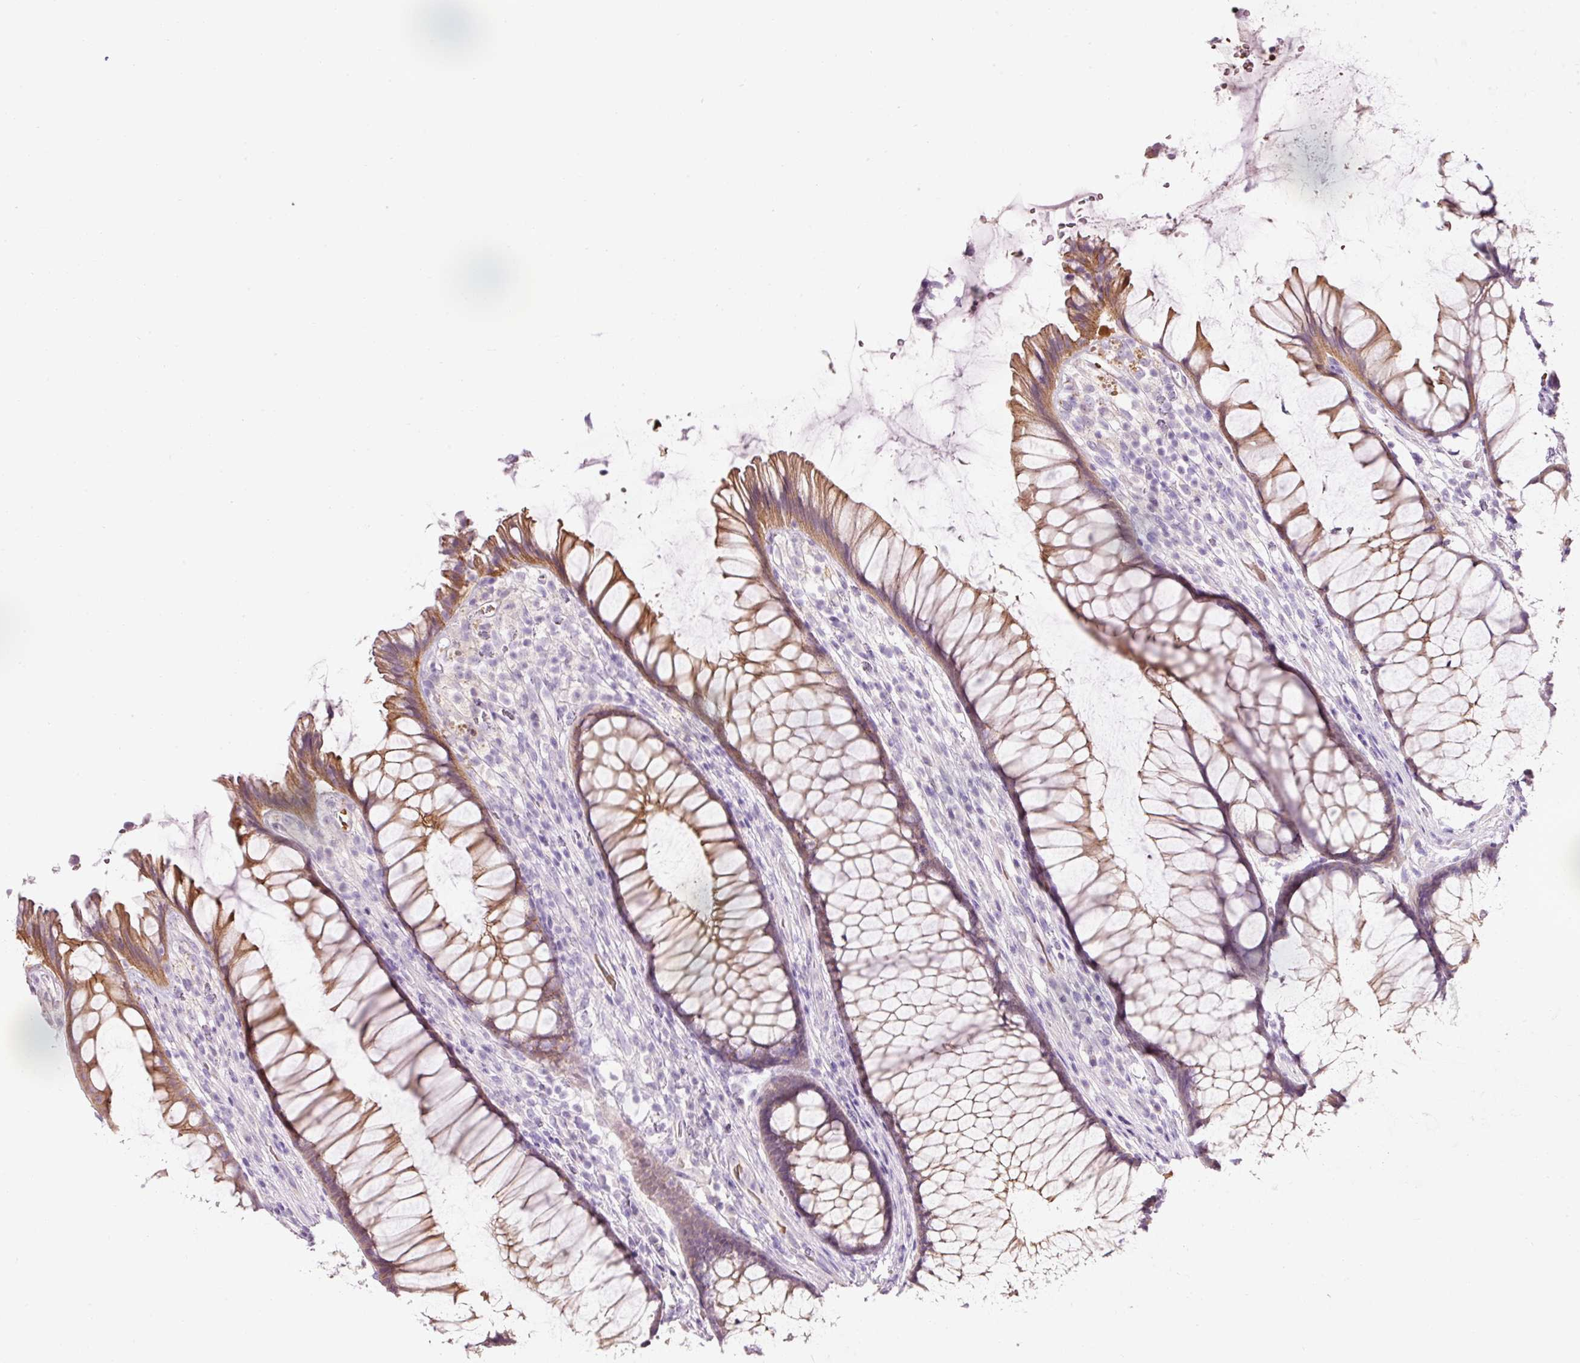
{"staining": {"intensity": "moderate", "quantity": ">75%", "location": "cytoplasmic/membranous"}, "tissue": "rectum", "cell_type": "Glandular cells", "image_type": "normal", "snomed": [{"axis": "morphology", "description": "Normal tissue, NOS"}, {"axis": "topography", "description": "Smooth muscle"}, {"axis": "topography", "description": "Rectum"}], "caption": "Protein expression analysis of unremarkable human rectum reveals moderate cytoplasmic/membranous staining in about >75% of glandular cells.", "gene": "DHRS11", "patient": {"sex": "male", "age": 53}}